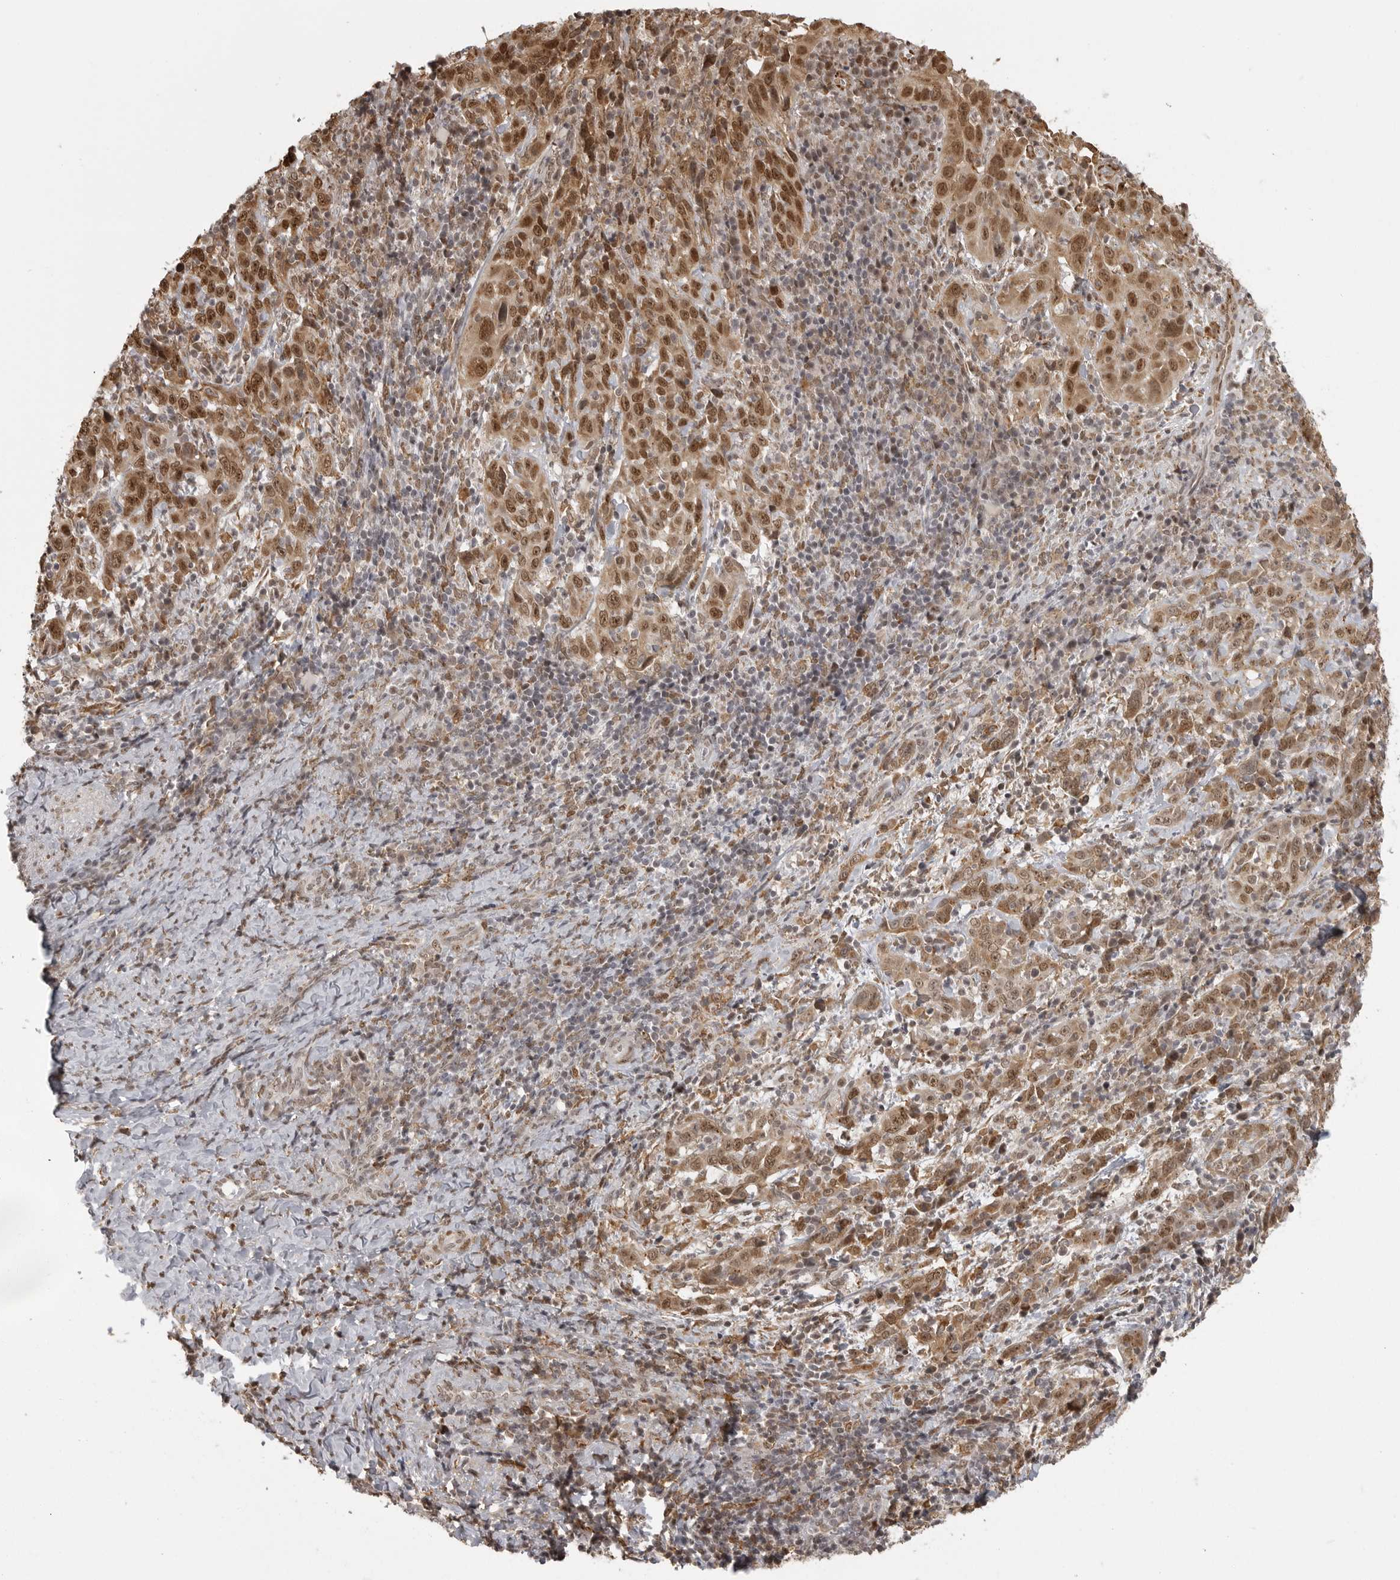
{"staining": {"intensity": "moderate", "quantity": ">75%", "location": "cytoplasmic/membranous,nuclear"}, "tissue": "cervical cancer", "cell_type": "Tumor cells", "image_type": "cancer", "snomed": [{"axis": "morphology", "description": "Squamous cell carcinoma, NOS"}, {"axis": "topography", "description": "Cervix"}], "caption": "Immunohistochemistry (IHC) of cervical cancer (squamous cell carcinoma) shows medium levels of moderate cytoplasmic/membranous and nuclear positivity in approximately >75% of tumor cells.", "gene": "ISG20L2", "patient": {"sex": "female", "age": 46}}